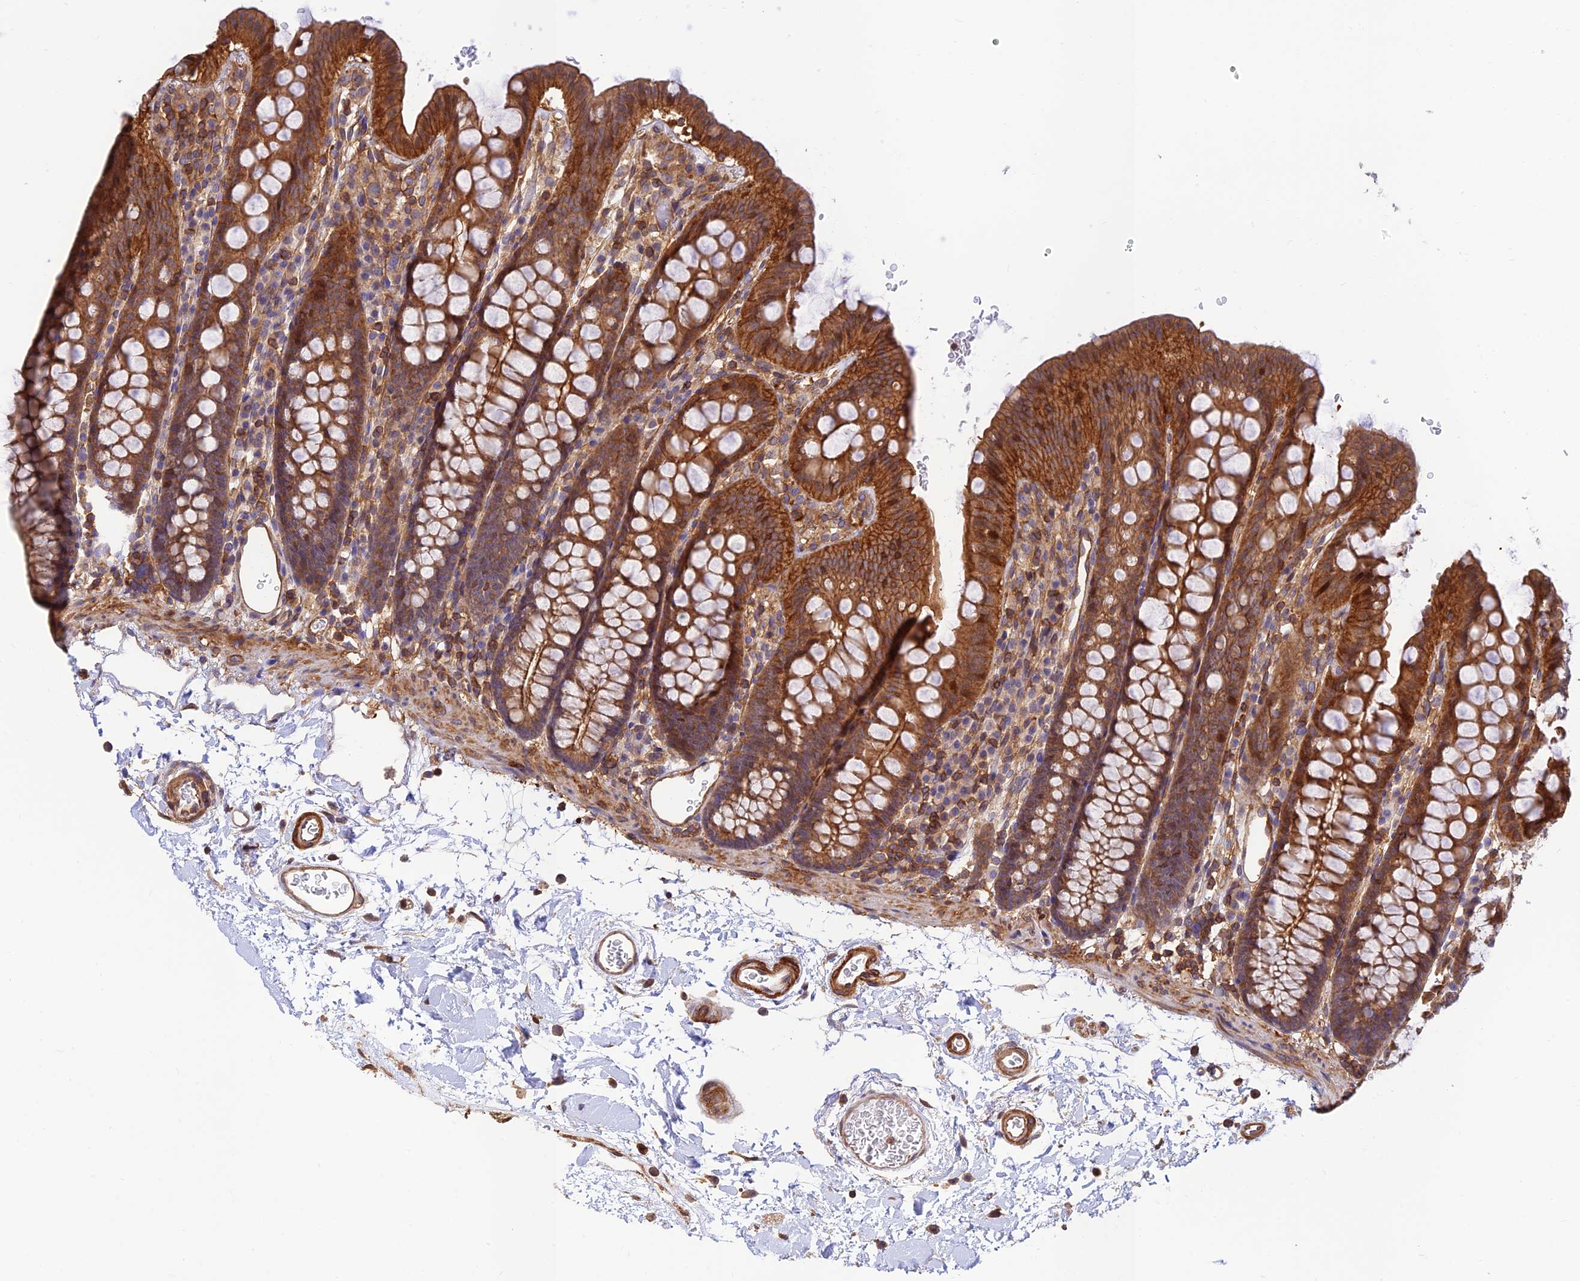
{"staining": {"intensity": "moderate", "quantity": ">75%", "location": "cytoplasmic/membranous"}, "tissue": "colon", "cell_type": "Endothelial cells", "image_type": "normal", "snomed": [{"axis": "morphology", "description": "Normal tissue, NOS"}, {"axis": "topography", "description": "Colon"}], "caption": "Benign colon was stained to show a protein in brown. There is medium levels of moderate cytoplasmic/membranous positivity in about >75% of endothelial cells.", "gene": "PPP1R12C", "patient": {"sex": "male", "age": 75}}